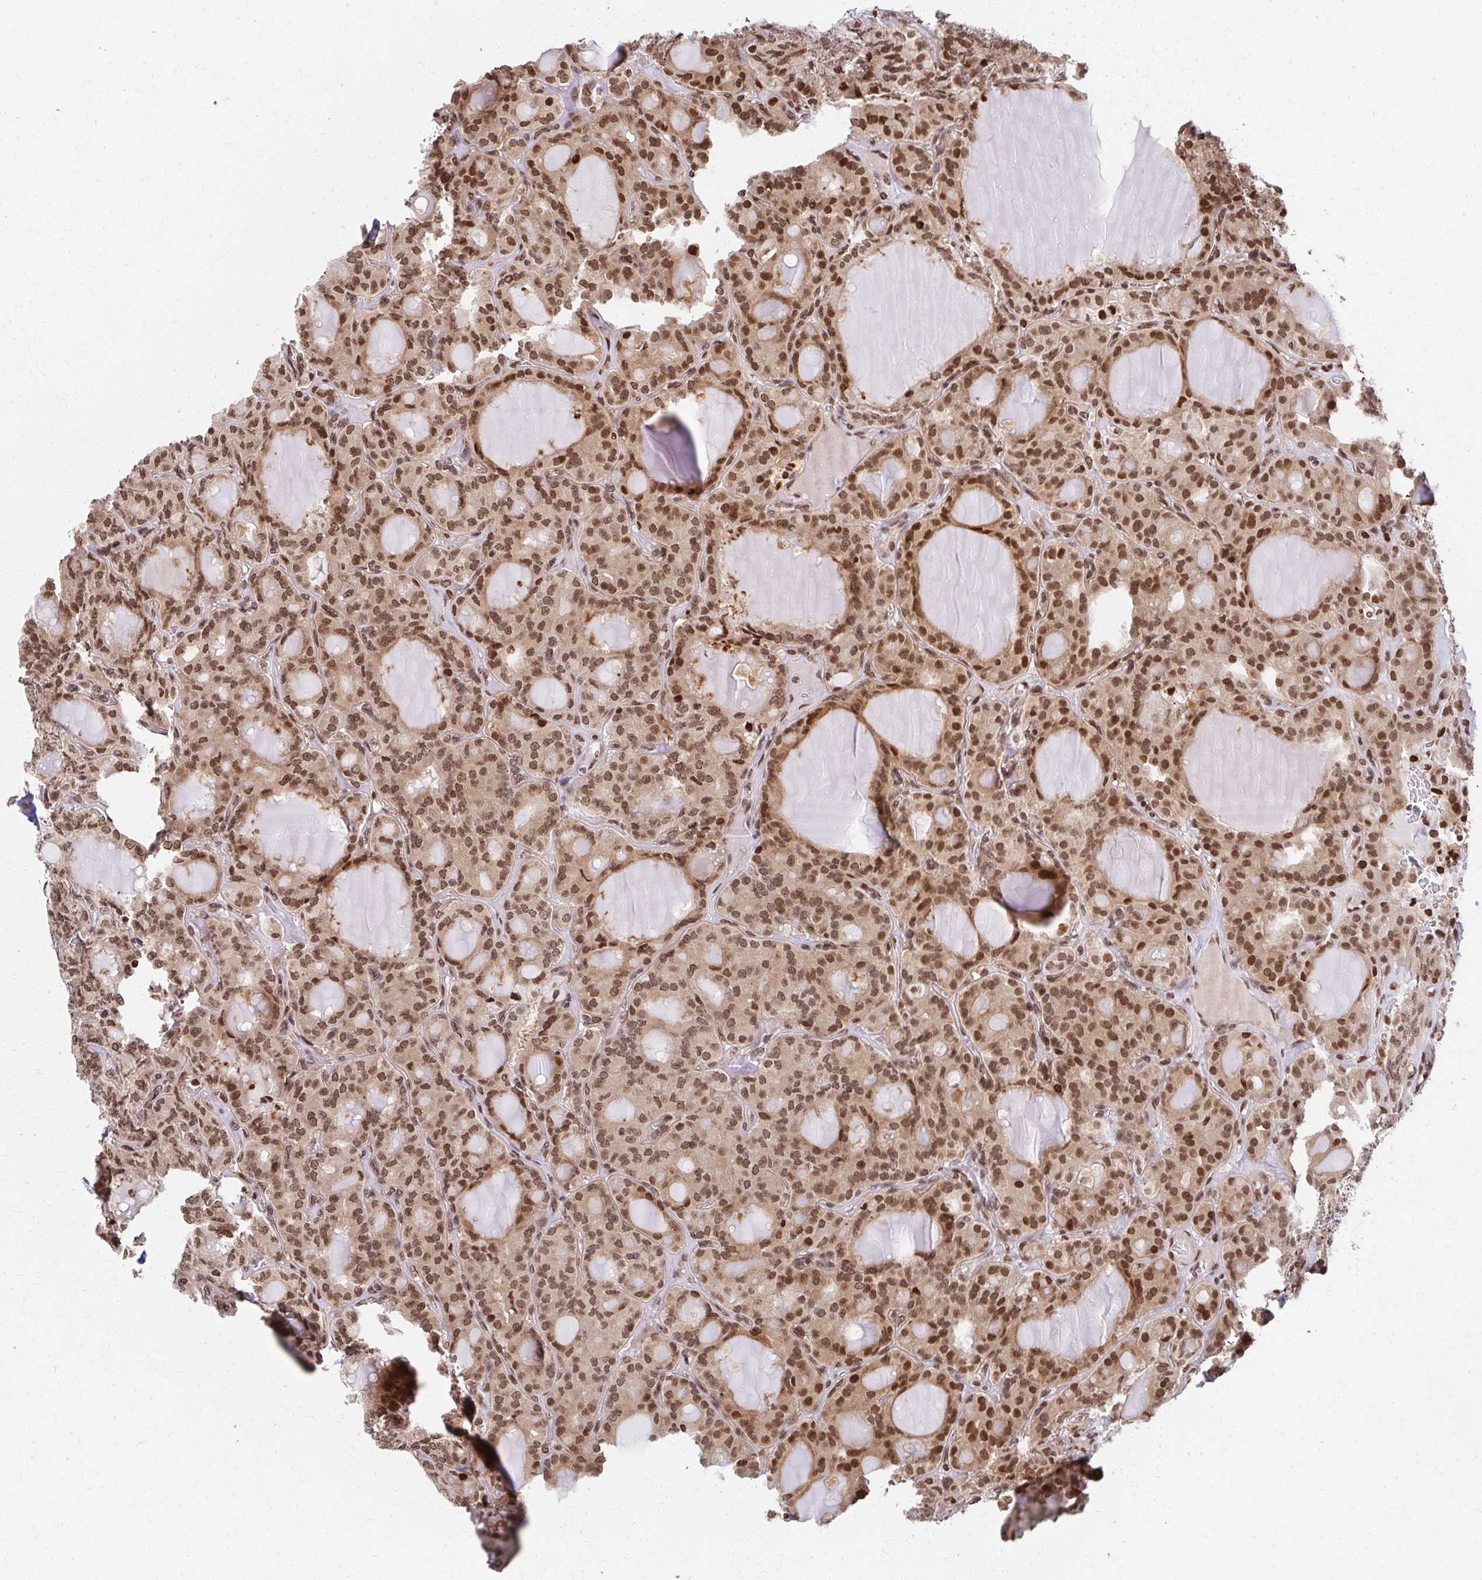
{"staining": {"intensity": "moderate", "quantity": ">75%", "location": "nuclear"}, "tissue": "thyroid cancer", "cell_type": "Tumor cells", "image_type": "cancer", "snomed": [{"axis": "morphology", "description": "Papillary adenocarcinoma, NOS"}, {"axis": "topography", "description": "Thyroid gland"}], "caption": "DAB immunohistochemical staining of human papillary adenocarcinoma (thyroid) reveals moderate nuclear protein expression in approximately >75% of tumor cells. The protein of interest is stained brown, and the nuclei are stained in blue (DAB IHC with brightfield microscopy, high magnification).", "gene": "PSMD7", "patient": {"sex": "male", "age": 87}}